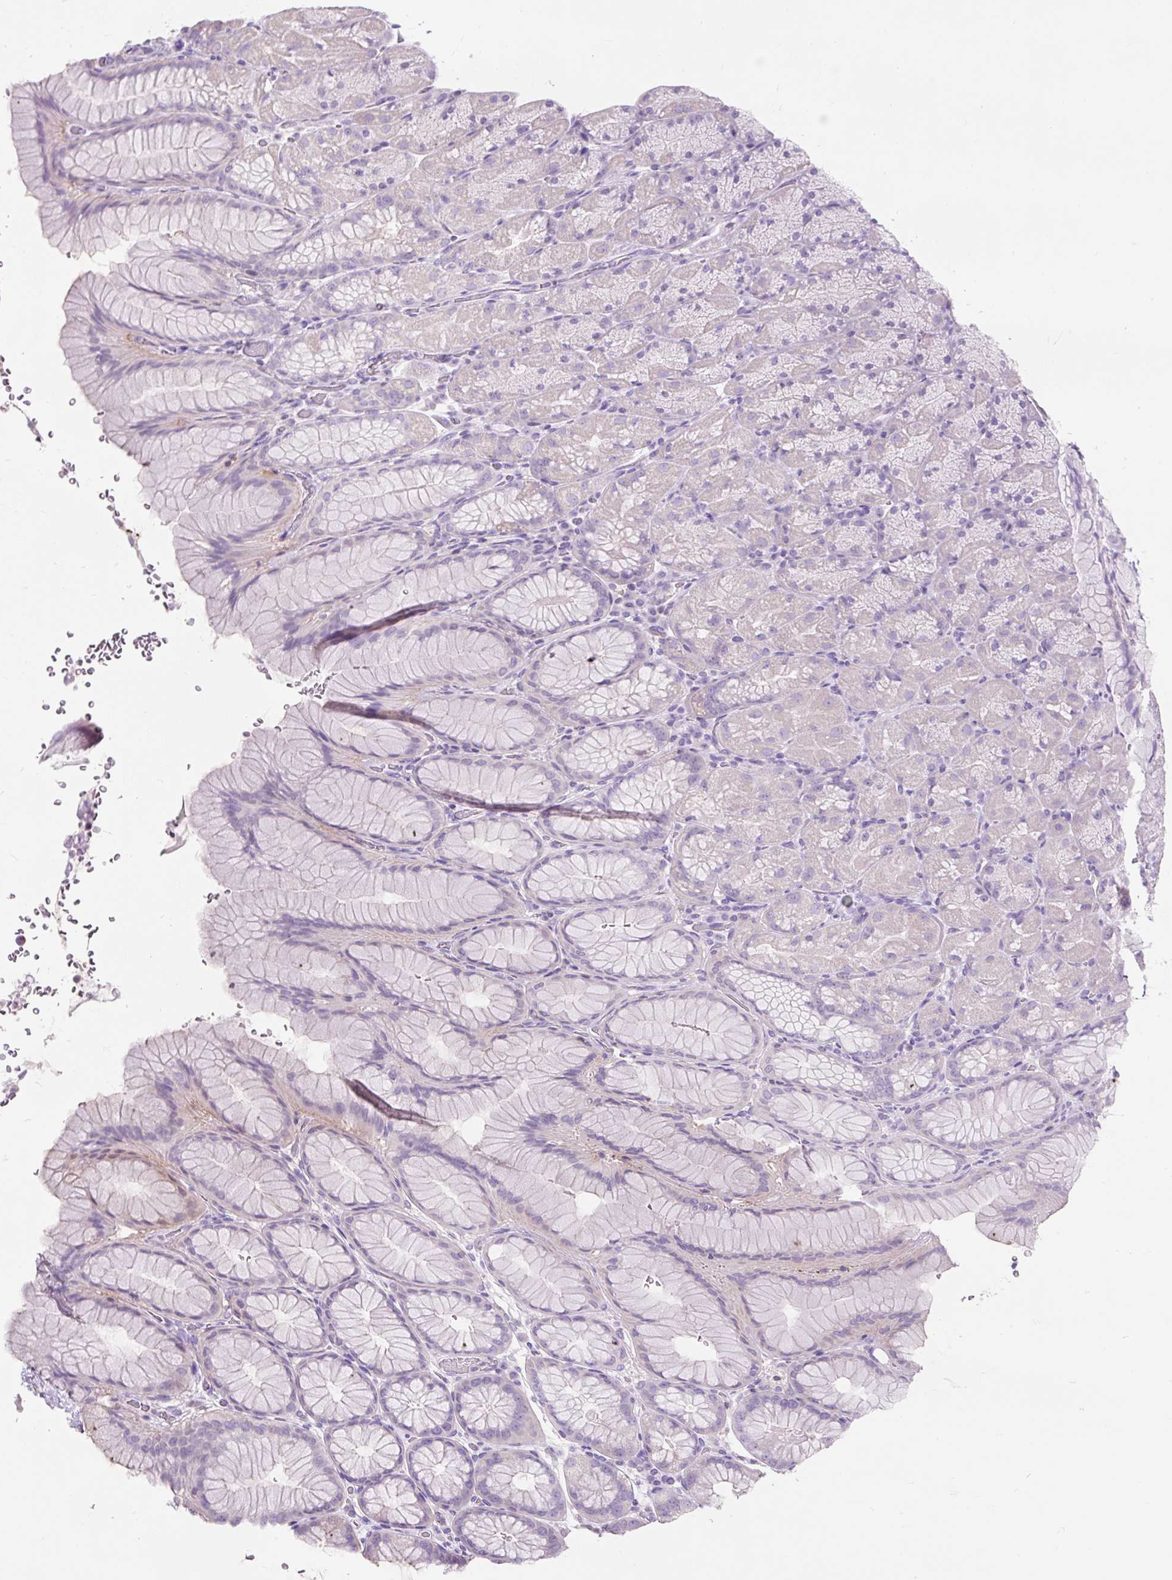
{"staining": {"intensity": "negative", "quantity": "none", "location": "none"}, "tissue": "stomach", "cell_type": "Glandular cells", "image_type": "normal", "snomed": [{"axis": "morphology", "description": "Normal tissue, NOS"}, {"axis": "topography", "description": "Stomach, upper"}, {"axis": "topography", "description": "Stomach, lower"}], "caption": "Glandular cells are negative for brown protein staining in unremarkable stomach. (Immunohistochemistry (ihc), brightfield microscopy, high magnification).", "gene": "OR10A7", "patient": {"sex": "male", "age": 67}}